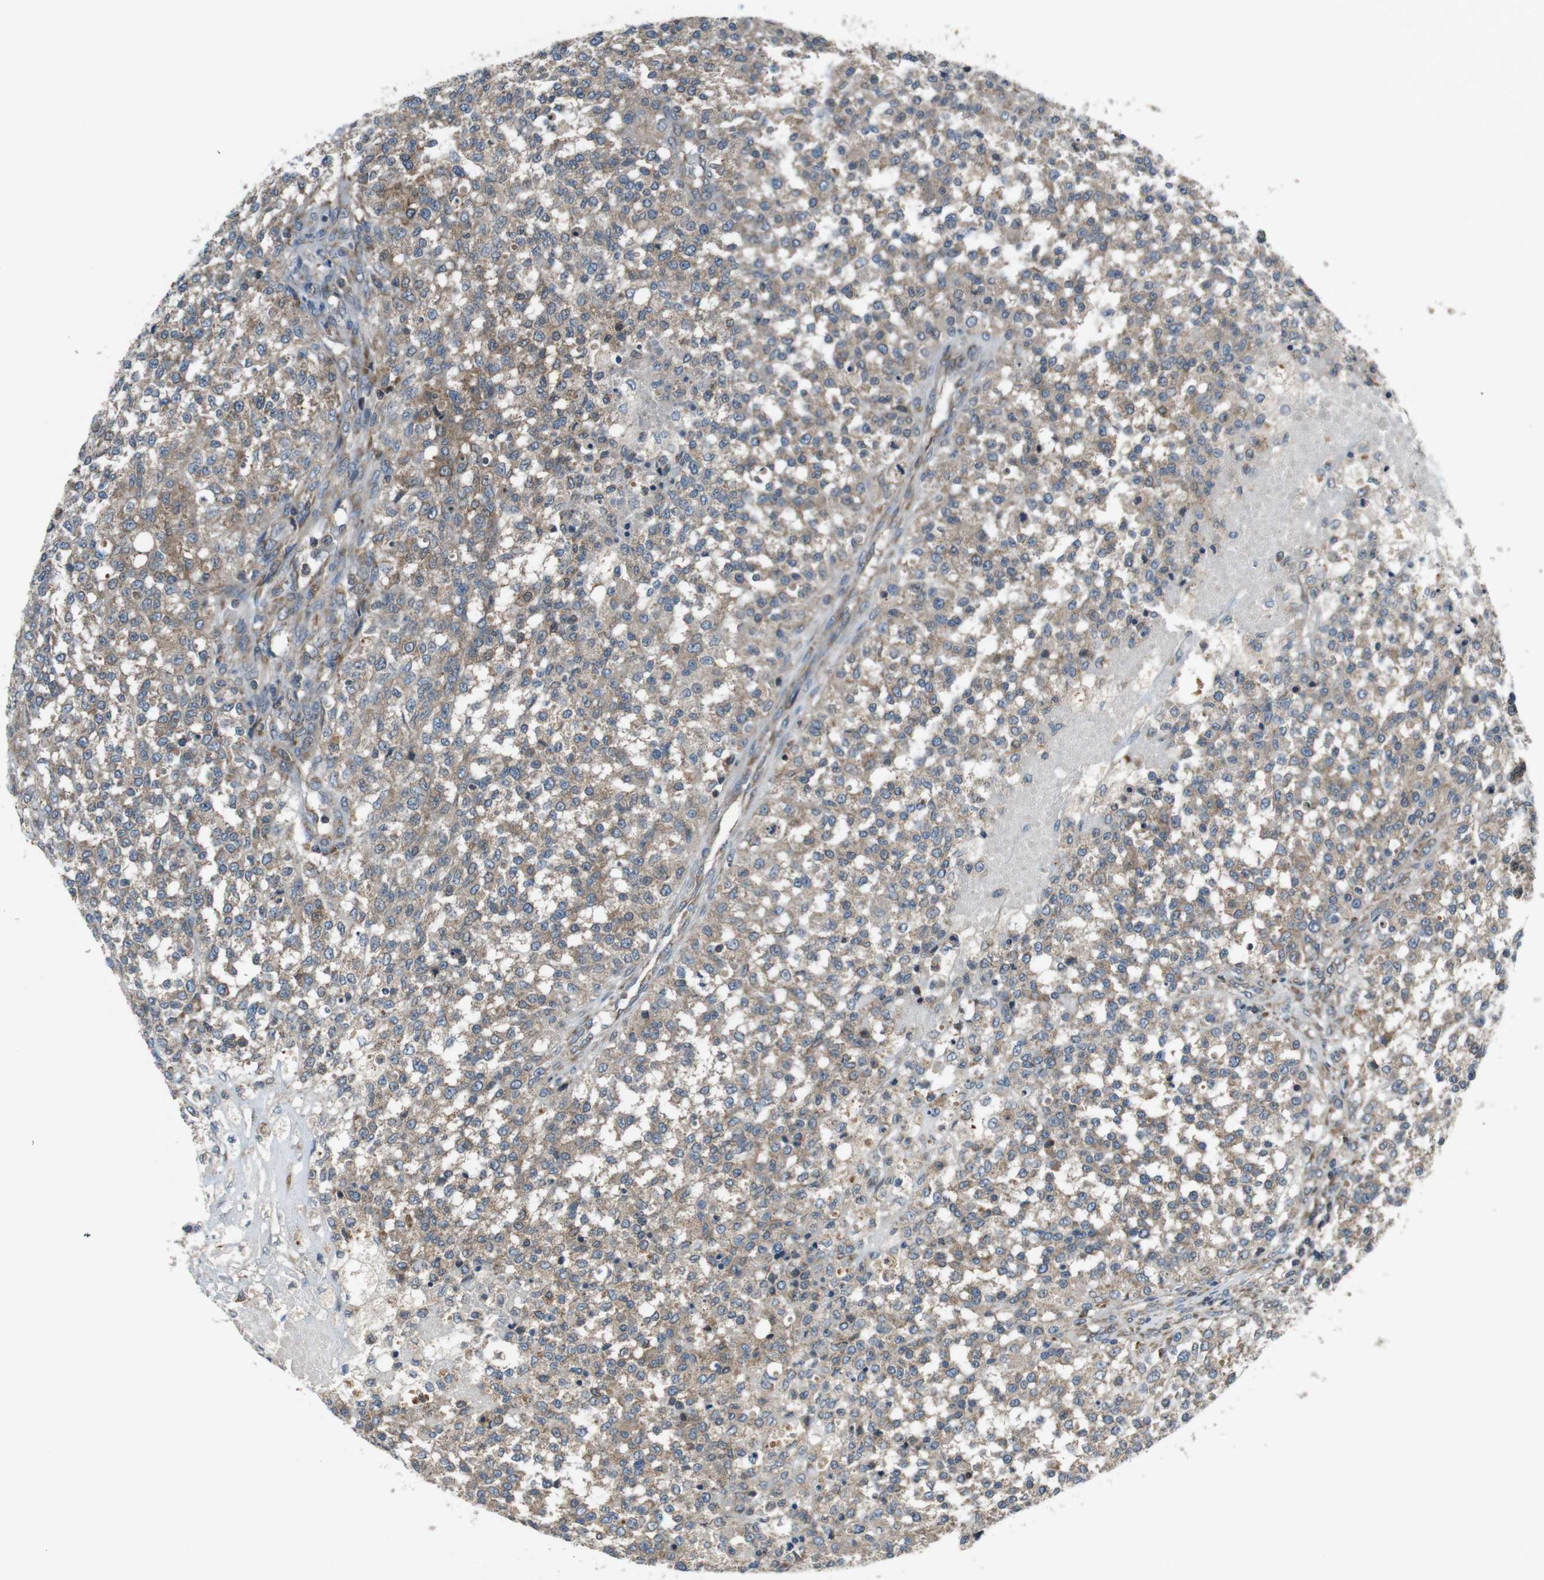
{"staining": {"intensity": "weak", "quantity": ">75%", "location": "cytoplasmic/membranous"}, "tissue": "testis cancer", "cell_type": "Tumor cells", "image_type": "cancer", "snomed": [{"axis": "morphology", "description": "Seminoma, NOS"}, {"axis": "topography", "description": "Testis"}], "caption": "A low amount of weak cytoplasmic/membranous expression is appreciated in approximately >75% of tumor cells in testis seminoma tissue. (DAB IHC with brightfield microscopy, high magnification).", "gene": "SSR3", "patient": {"sex": "male", "age": 59}}